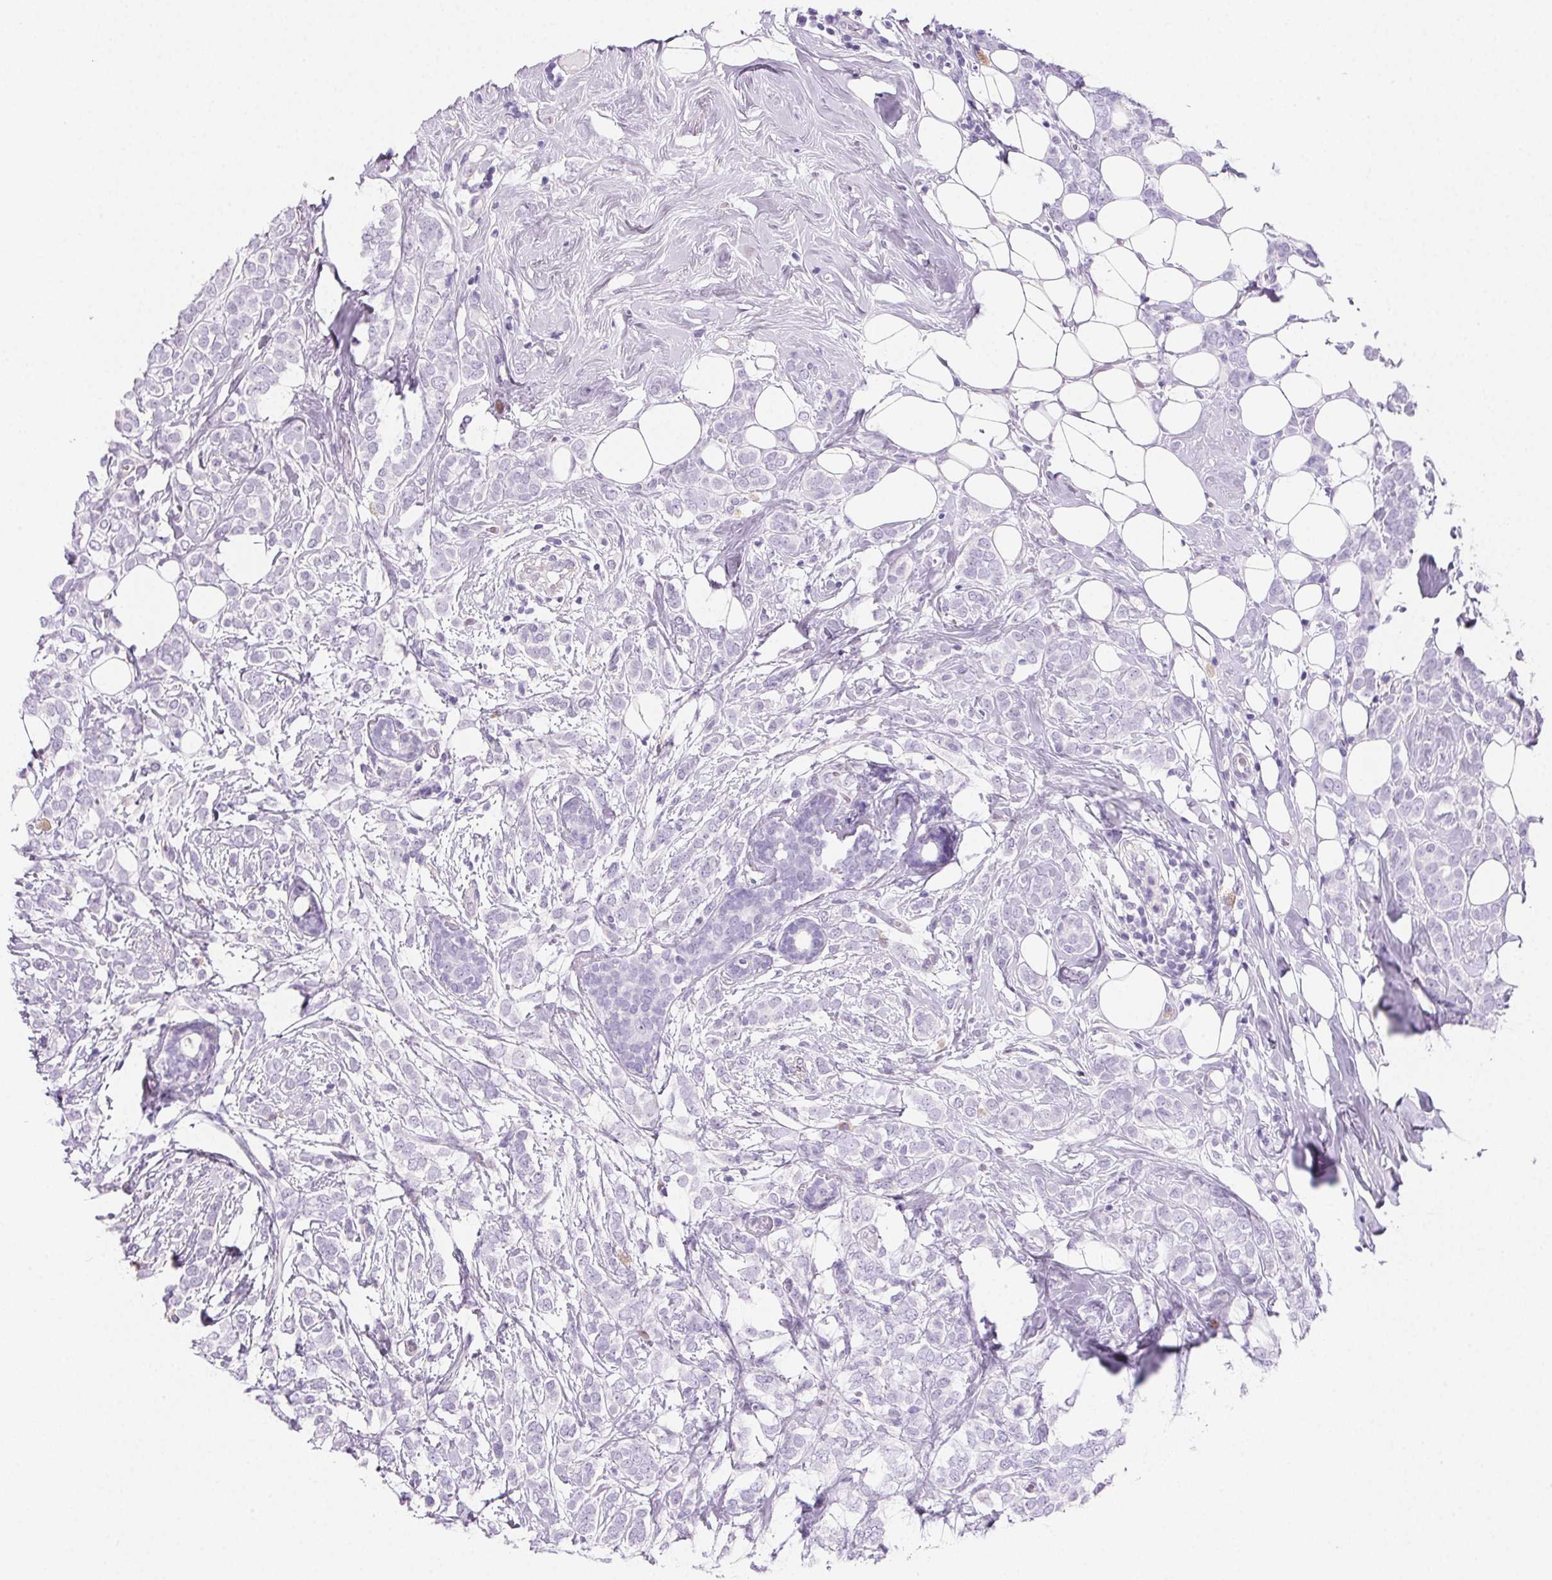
{"staining": {"intensity": "negative", "quantity": "none", "location": "none"}, "tissue": "breast cancer", "cell_type": "Tumor cells", "image_type": "cancer", "snomed": [{"axis": "morphology", "description": "Lobular carcinoma"}, {"axis": "topography", "description": "Breast"}], "caption": "IHC micrograph of human lobular carcinoma (breast) stained for a protein (brown), which demonstrates no staining in tumor cells.", "gene": "PRSS3", "patient": {"sex": "female", "age": 49}}